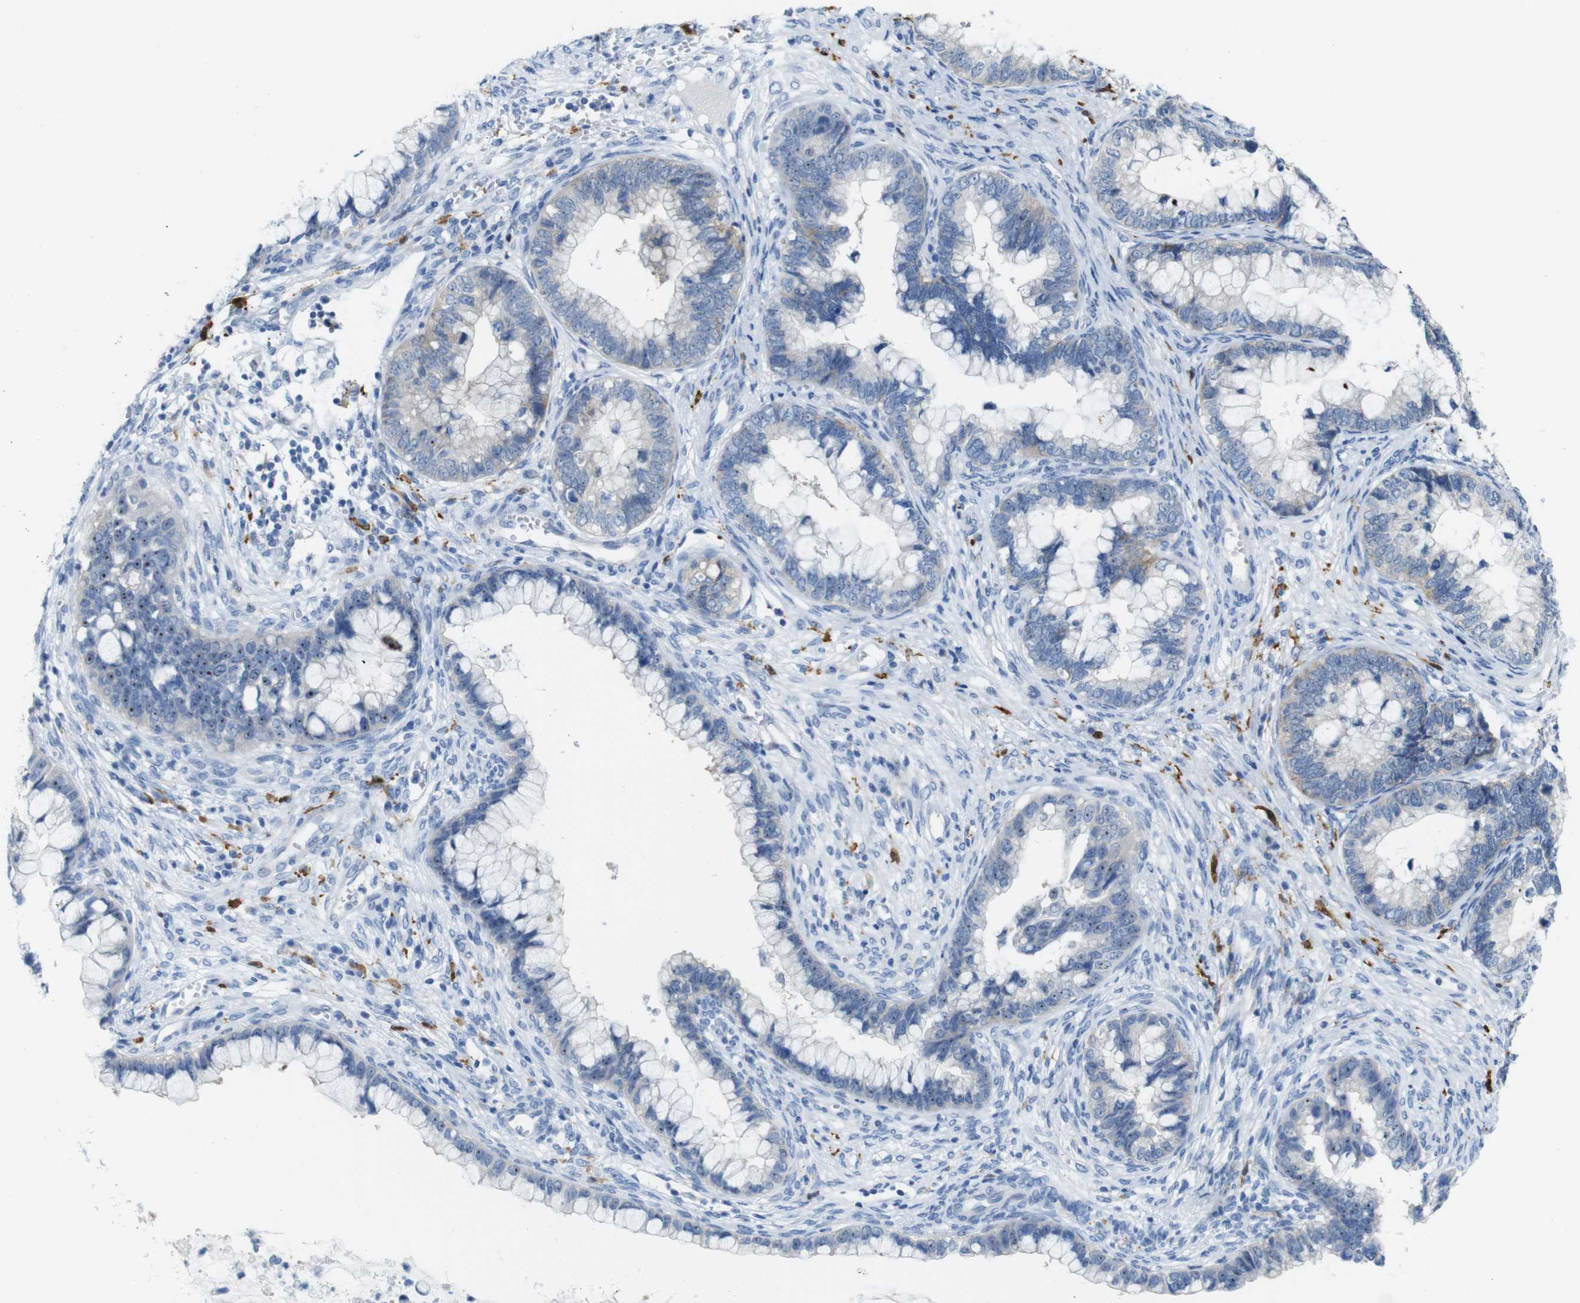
{"staining": {"intensity": "moderate", "quantity": "<25%", "location": "nuclear"}, "tissue": "cervical cancer", "cell_type": "Tumor cells", "image_type": "cancer", "snomed": [{"axis": "morphology", "description": "Adenocarcinoma, NOS"}, {"axis": "topography", "description": "Cervix"}], "caption": "Immunohistochemistry (IHC) histopathology image of human adenocarcinoma (cervical) stained for a protein (brown), which shows low levels of moderate nuclear positivity in approximately <25% of tumor cells.", "gene": "C1orf210", "patient": {"sex": "female", "age": 44}}